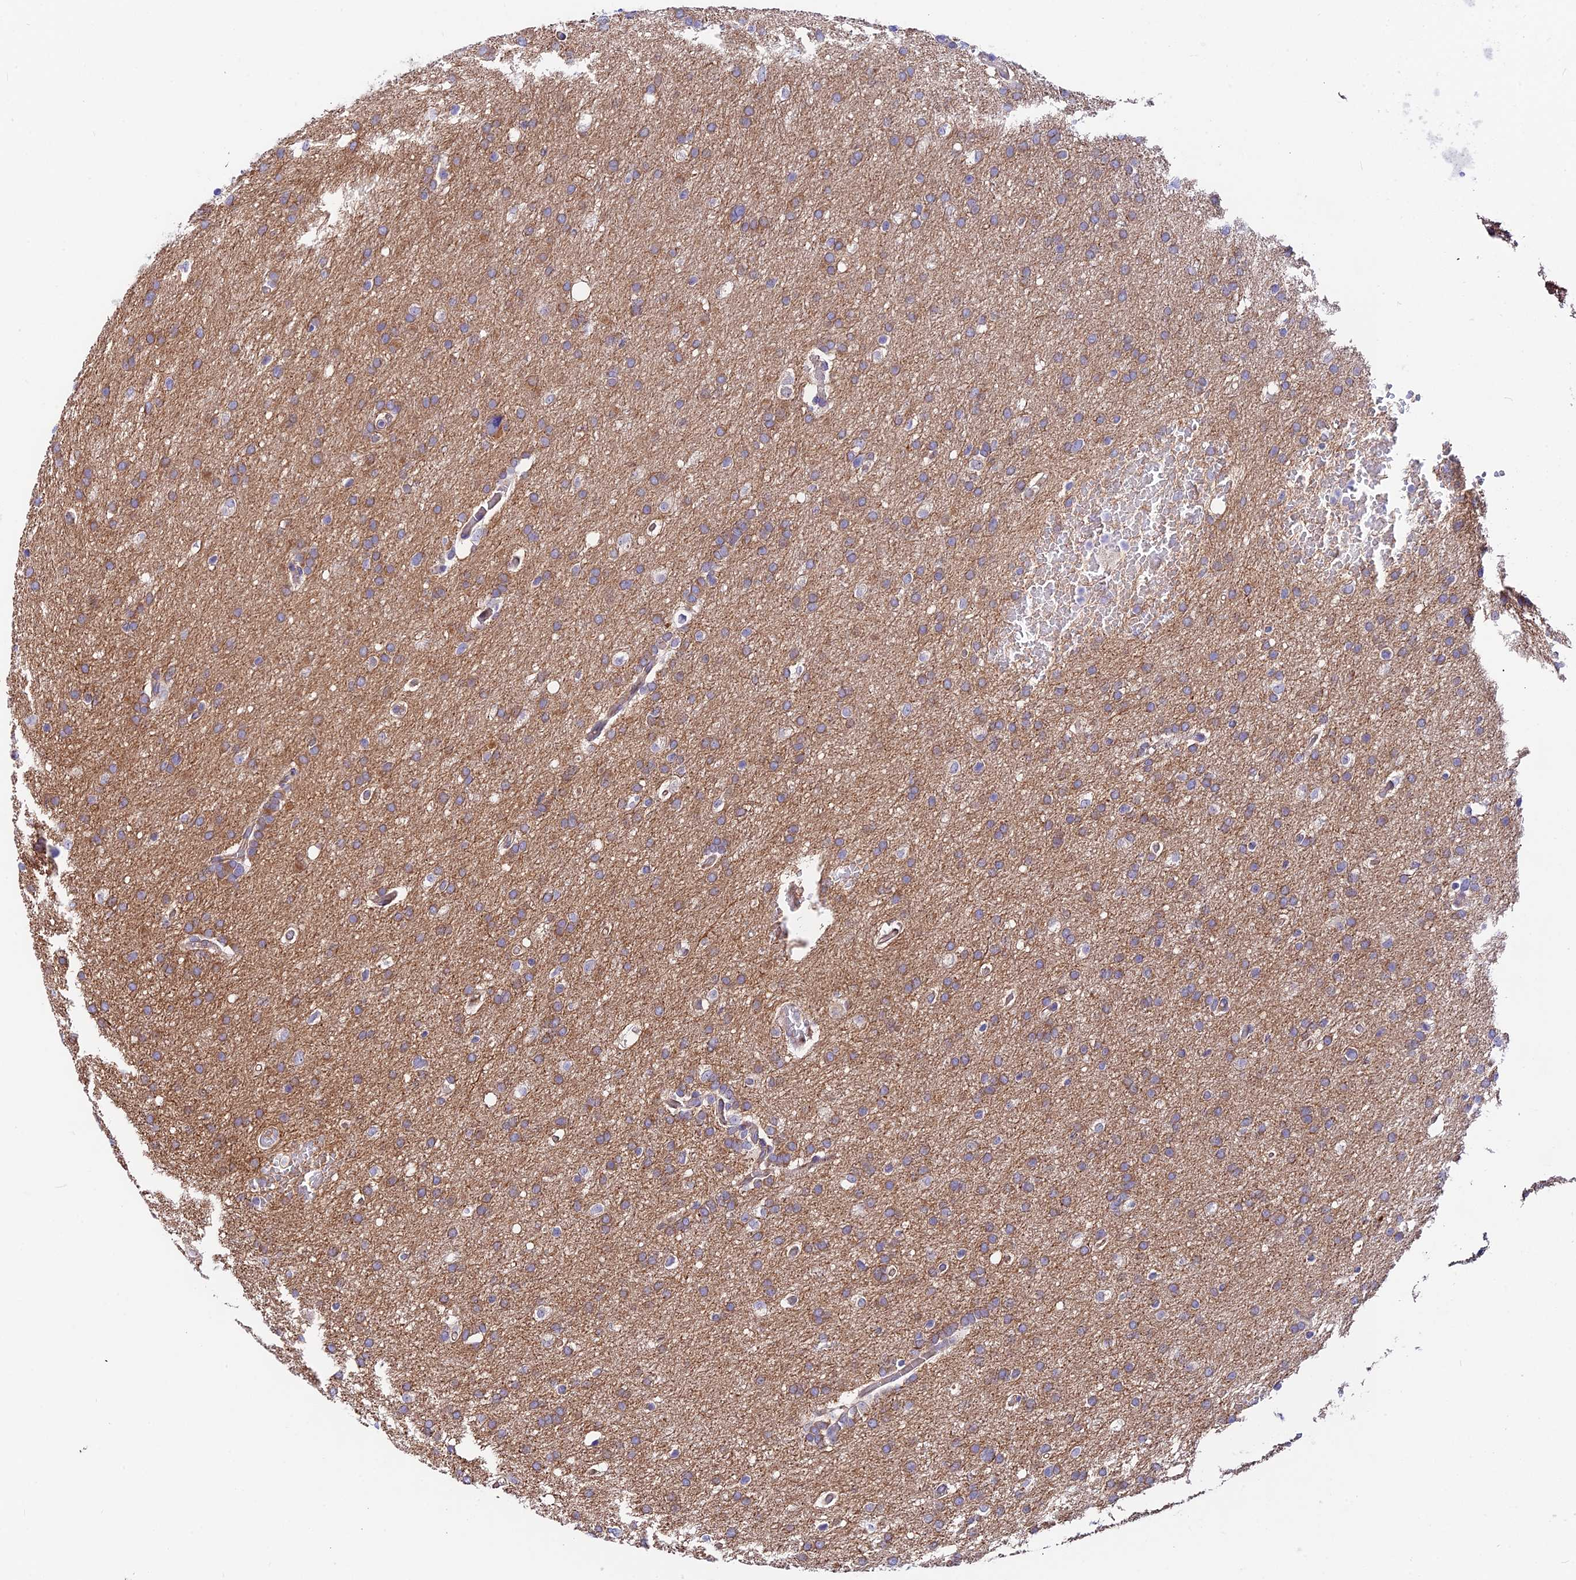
{"staining": {"intensity": "weak", "quantity": "25%-75%", "location": "cytoplasmic/membranous"}, "tissue": "glioma", "cell_type": "Tumor cells", "image_type": "cancer", "snomed": [{"axis": "morphology", "description": "Glioma, malignant, High grade"}, {"axis": "topography", "description": "Cerebral cortex"}], "caption": "This image shows immunohistochemistry (IHC) staining of human glioma, with low weak cytoplasmic/membranous positivity in about 25%-75% of tumor cells.", "gene": "VPS13C", "patient": {"sex": "female", "age": 36}}